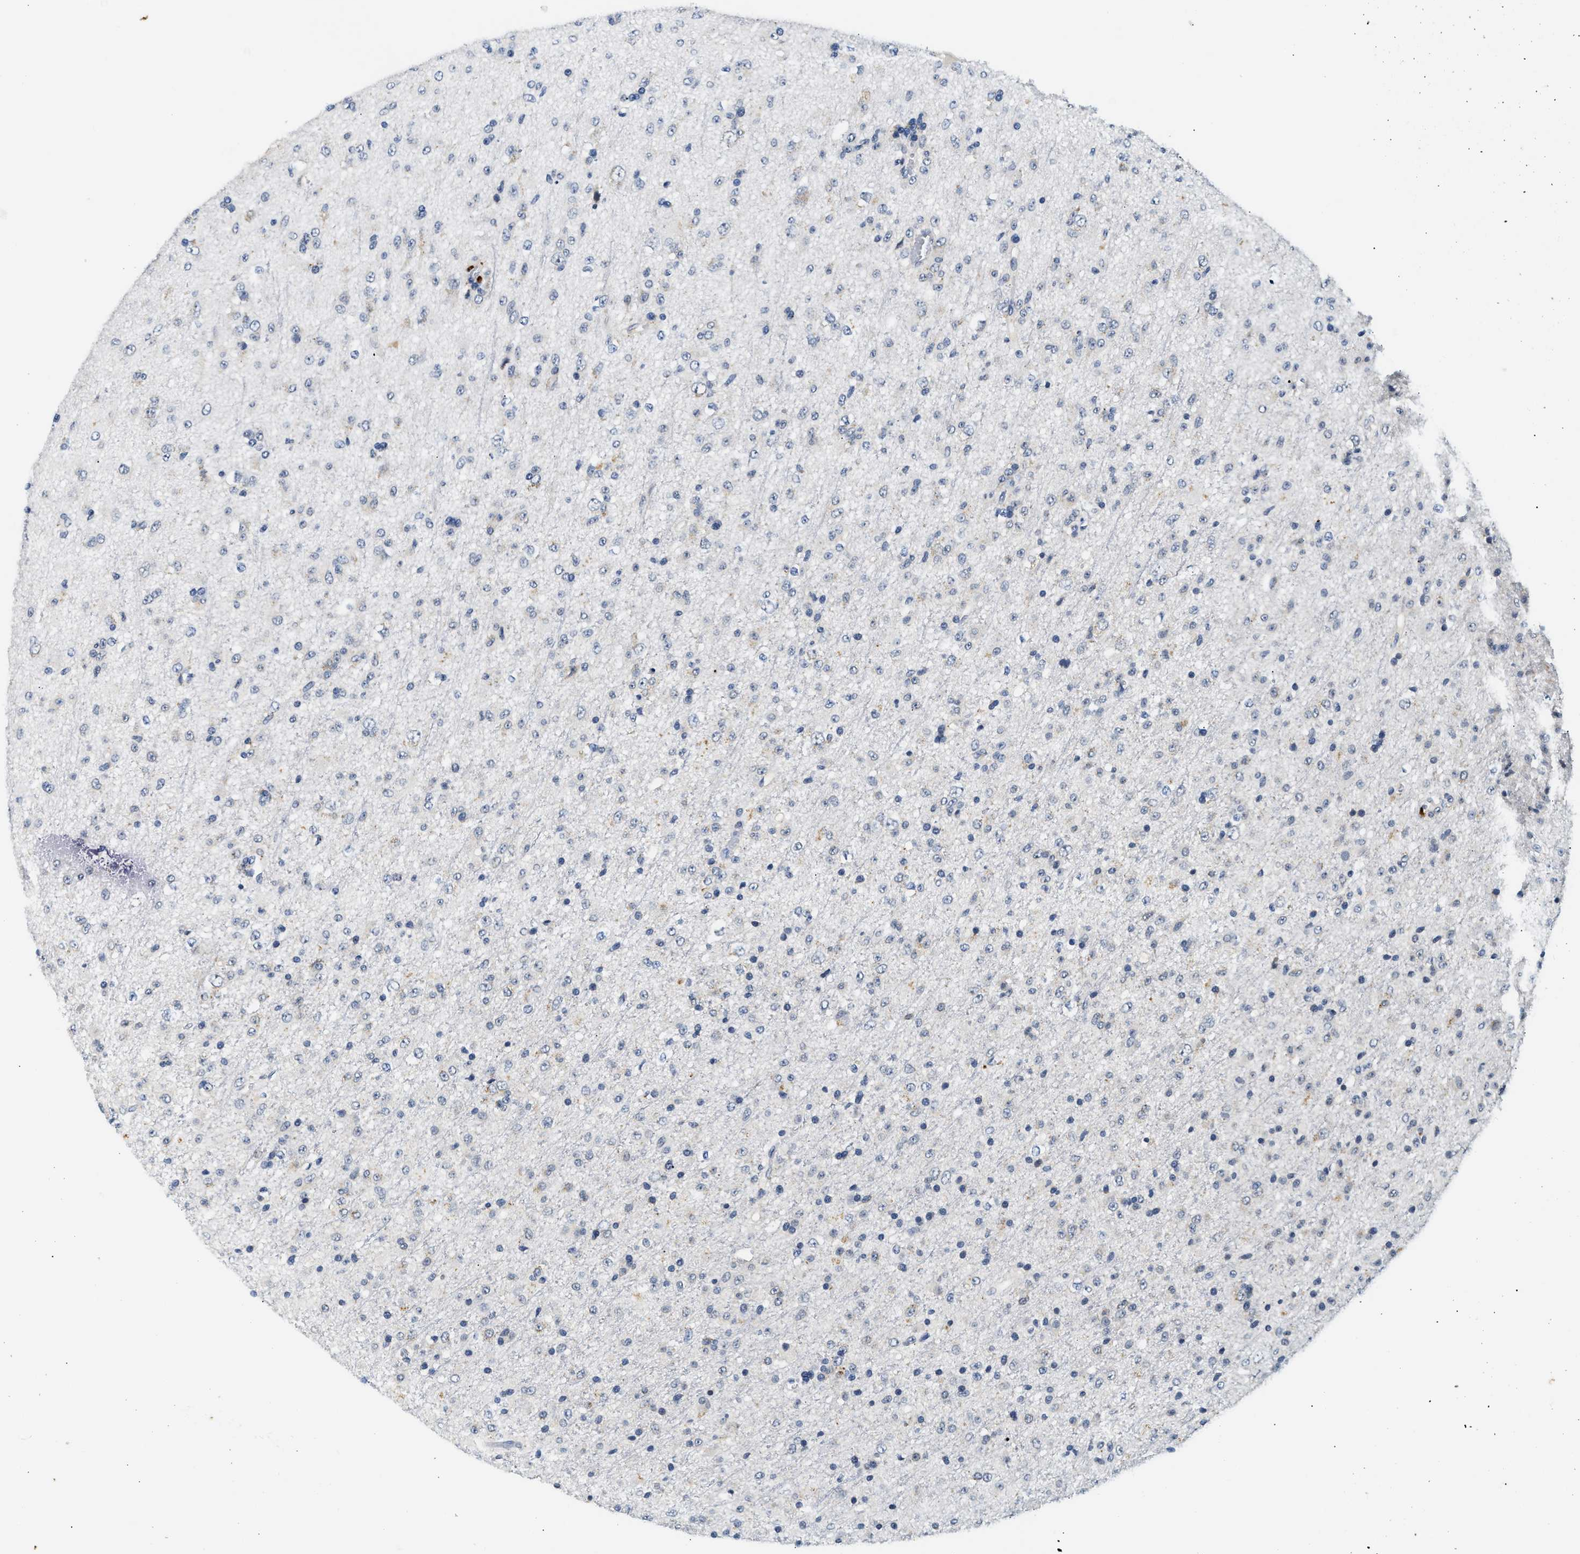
{"staining": {"intensity": "negative", "quantity": "none", "location": "none"}, "tissue": "glioma", "cell_type": "Tumor cells", "image_type": "cancer", "snomed": [{"axis": "morphology", "description": "Glioma, malignant, Low grade"}, {"axis": "topography", "description": "Brain"}], "caption": "This is a photomicrograph of immunohistochemistry staining of glioma, which shows no staining in tumor cells. (Immunohistochemistry (ihc), brightfield microscopy, high magnification).", "gene": "MED22", "patient": {"sex": "male", "age": 65}}